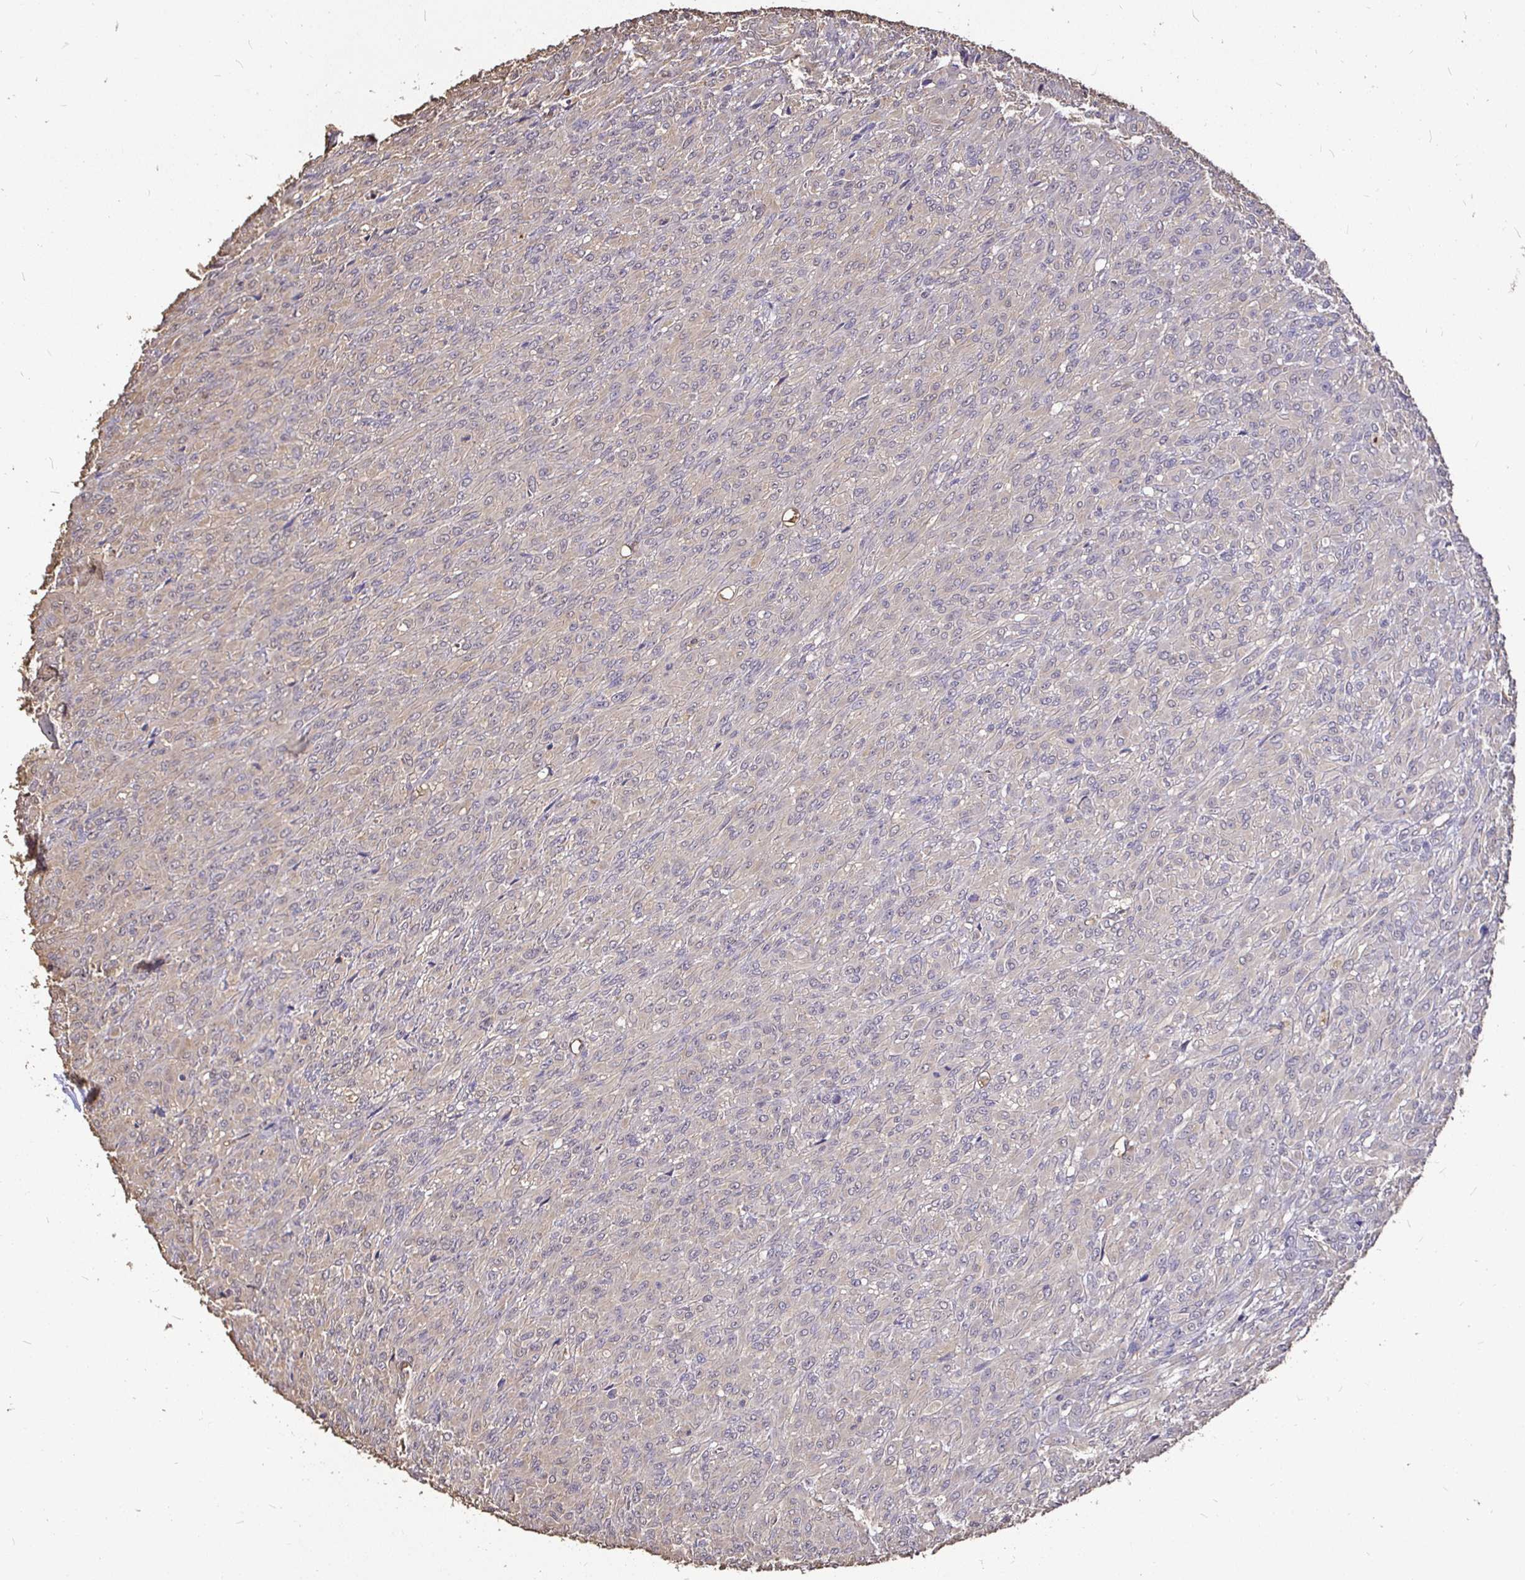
{"staining": {"intensity": "negative", "quantity": "none", "location": "none"}, "tissue": "renal cancer", "cell_type": "Tumor cells", "image_type": "cancer", "snomed": [{"axis": "morphology", "description": "Adenocarcinoma, NOS"}, {"axis": "topography", "description": "Kidney"}], "caption": "High power microscopy micrograph of an IHC photomicrograph of renal adenocarcinoma, revealing no significant expression in tumor cells. (DAB immunohistochemistry, high magnification).", "gene": "MAPK8IP3", "patient": {"sex": "male", "age": 58}}